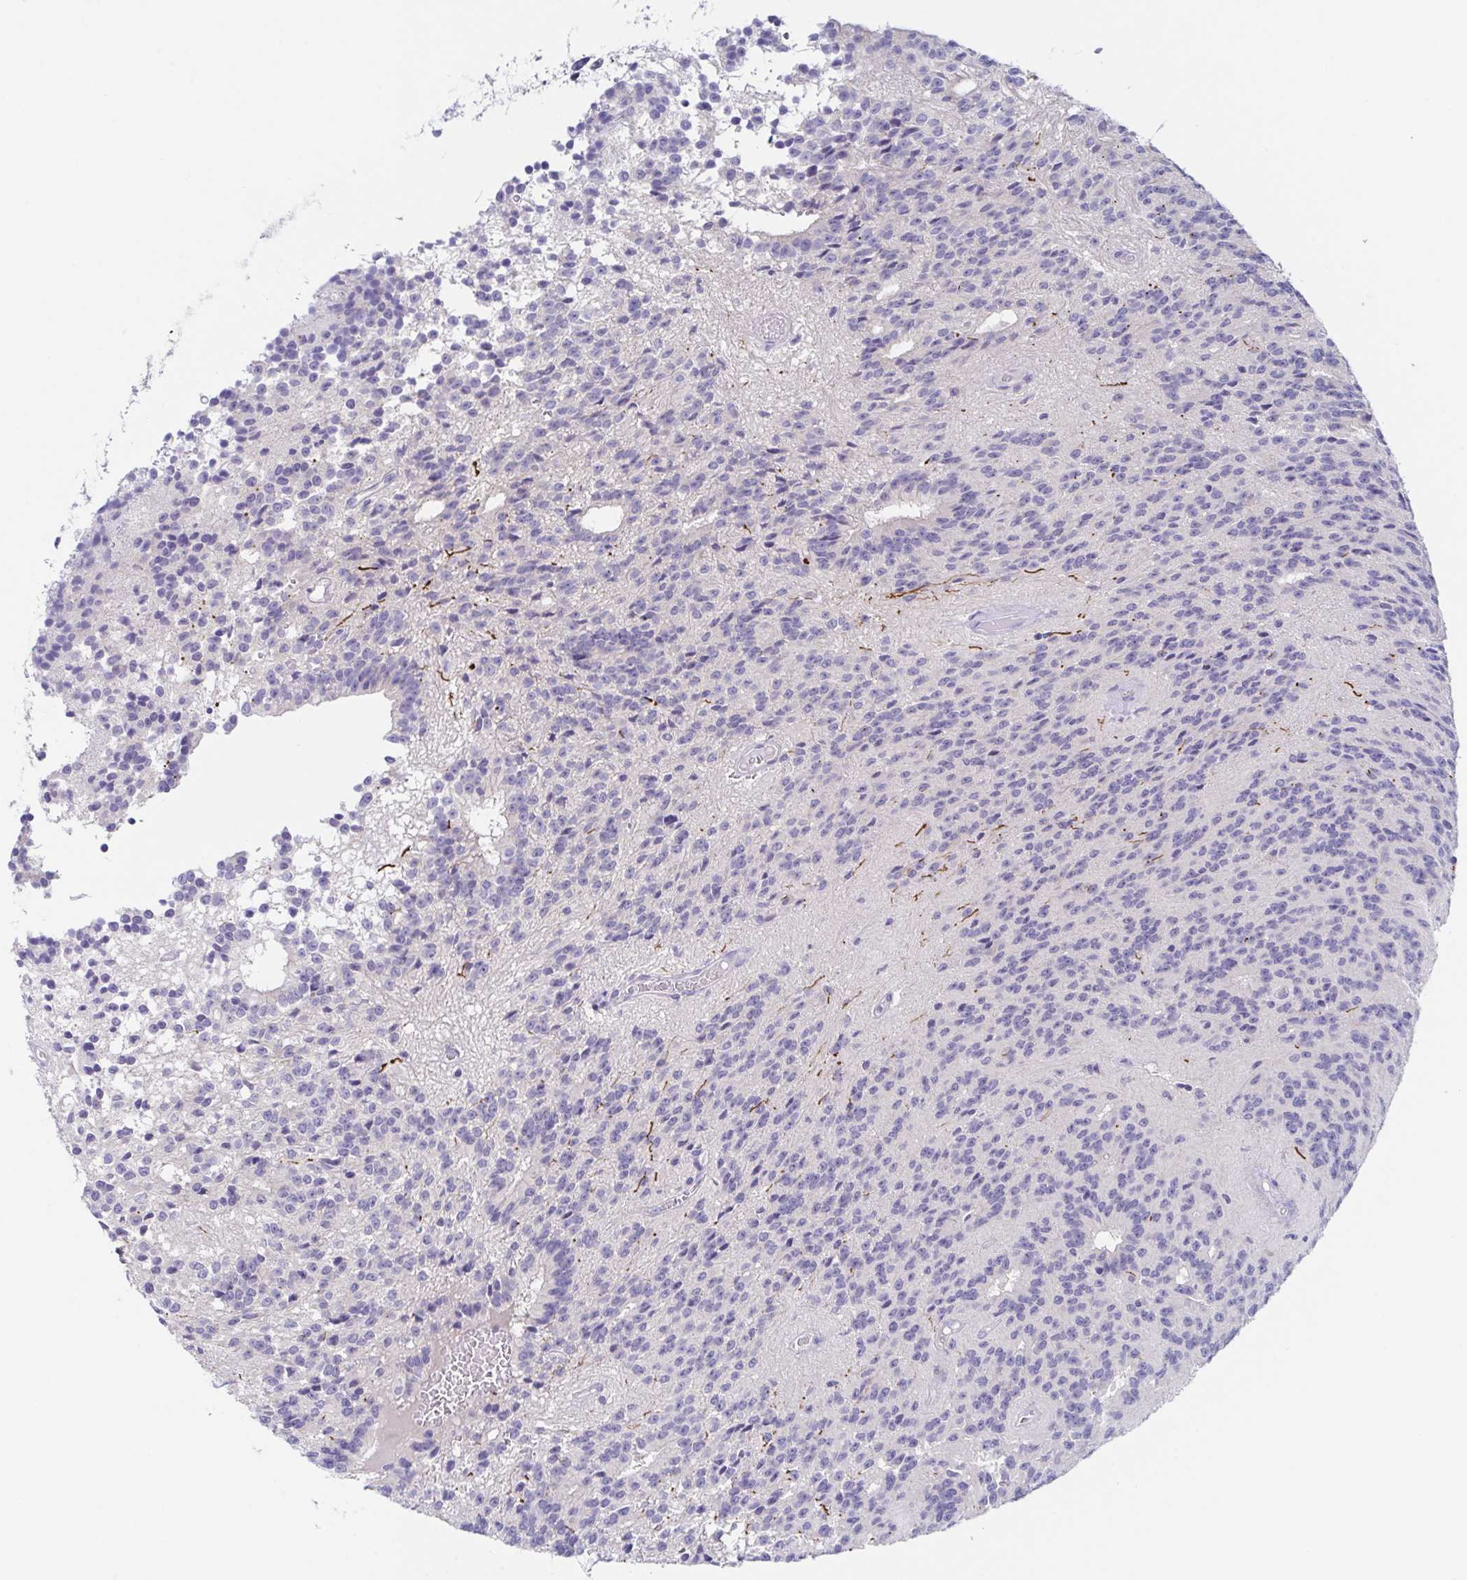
{"staining": {"intensity": "negative", "quantity": "none", "location": "none"}, "tissue": "glioma", "cell_type": "Tumor cells", "image_type": "cancer", "snomed": [{"axis": "morphology", "description": "Glioma, malignant, Low grade"}, {"axis": "topography", "description": "Brain"}], "caption": "IHC image of human glioma stained for a protein (brown), which displays no staining in tumor cells.", "gene": "HTR2A", "patient": {"sex": "male", "age": 31}}